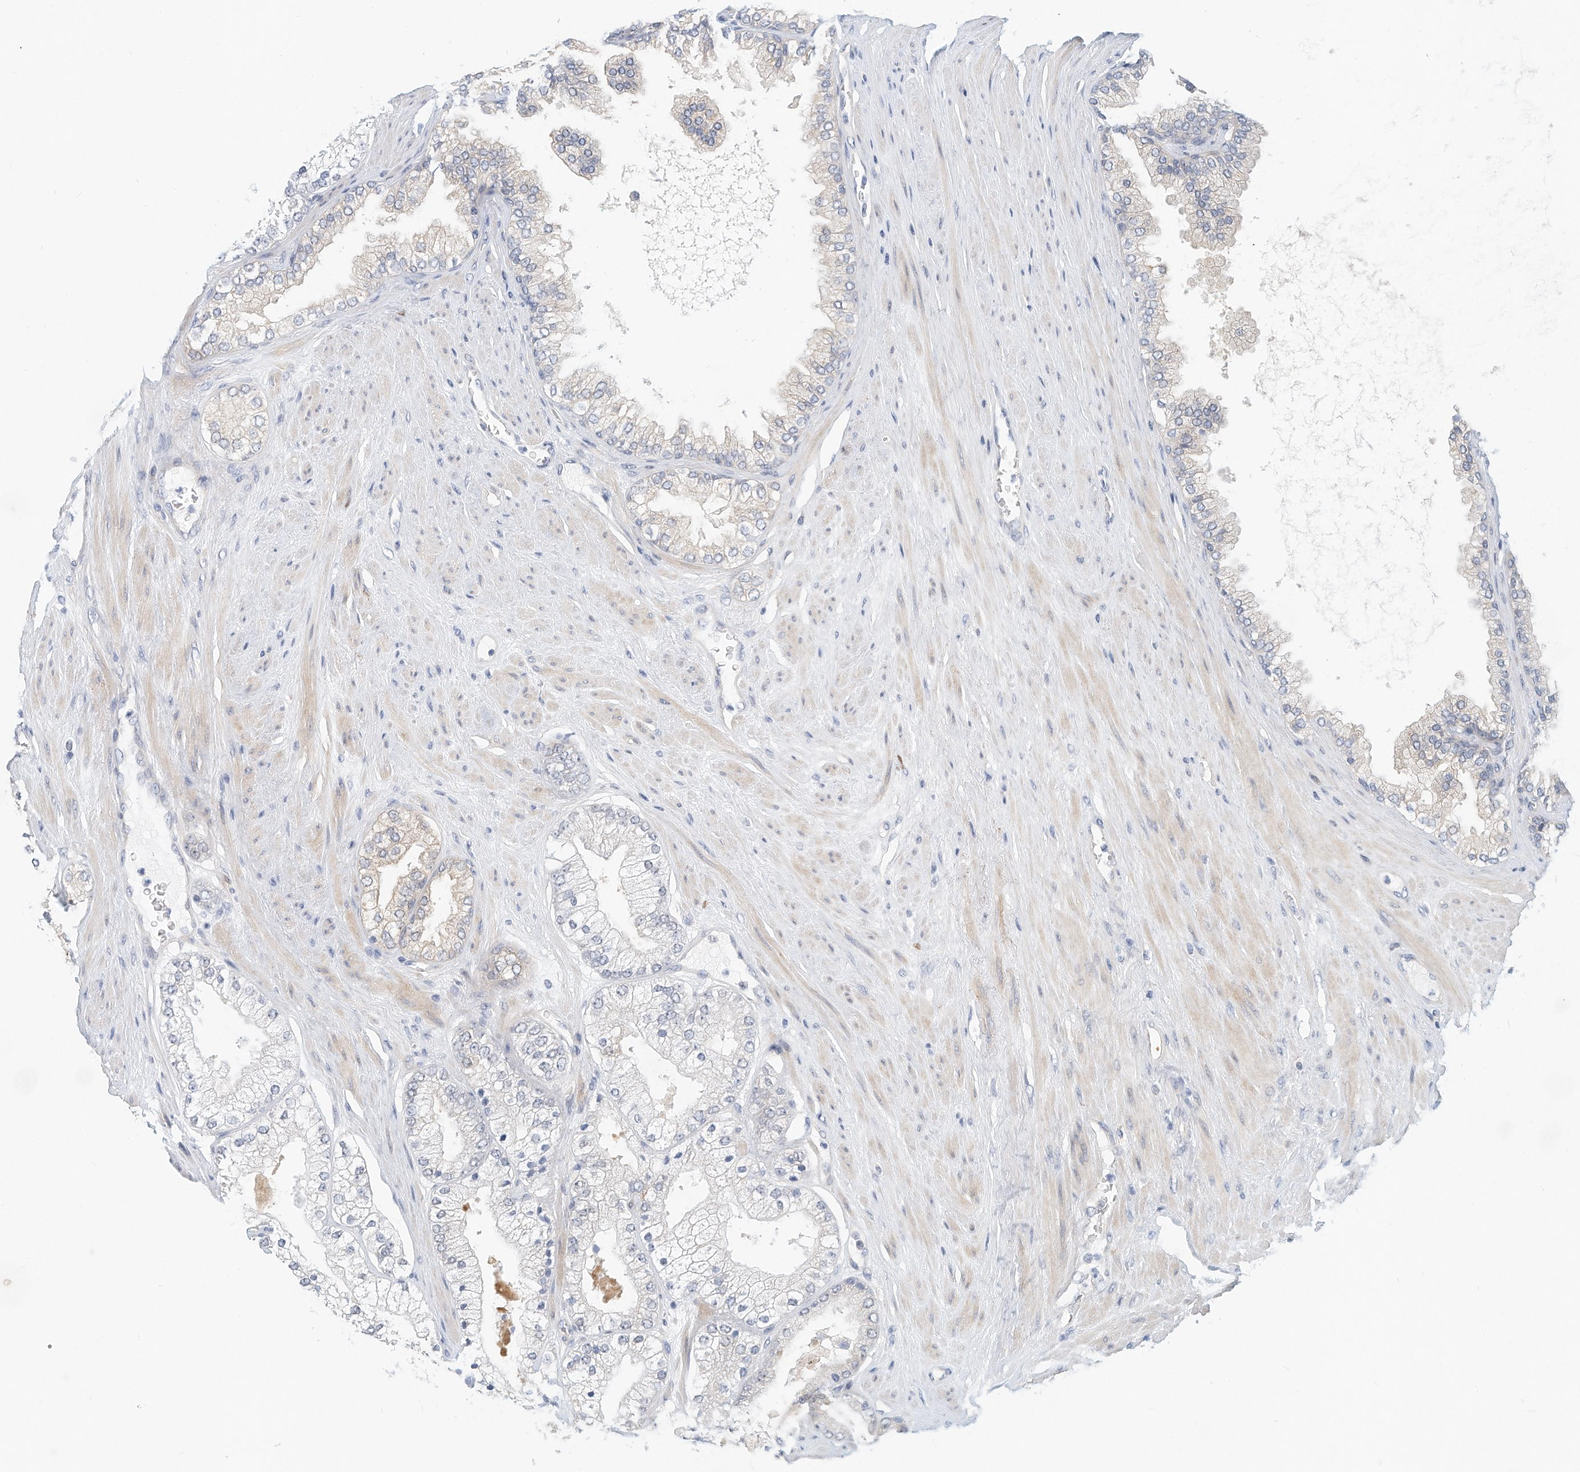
{"staining": {"intensity": "negative", "quantity": "none", "location": "none"}, "tissue": "prostate cancer", "cell_type": "Tumor cells", "image_type": "cancer", "snomed": [{"axis": "morphology", "description": "Adenocarcinoma, High grade"}, {"axis": "topography", "description": "Prostate"}], "caption": "Tumor cells are negative for protein expression in human prostate cancer. The staining was performed using DAB to visualize the protein expression in brown, while the nuclei were stained in blue with hematoxylin (Magnification: 20x).", "gene": "ARHGAP28", "patient": {"sex": "male", "age": 58}}